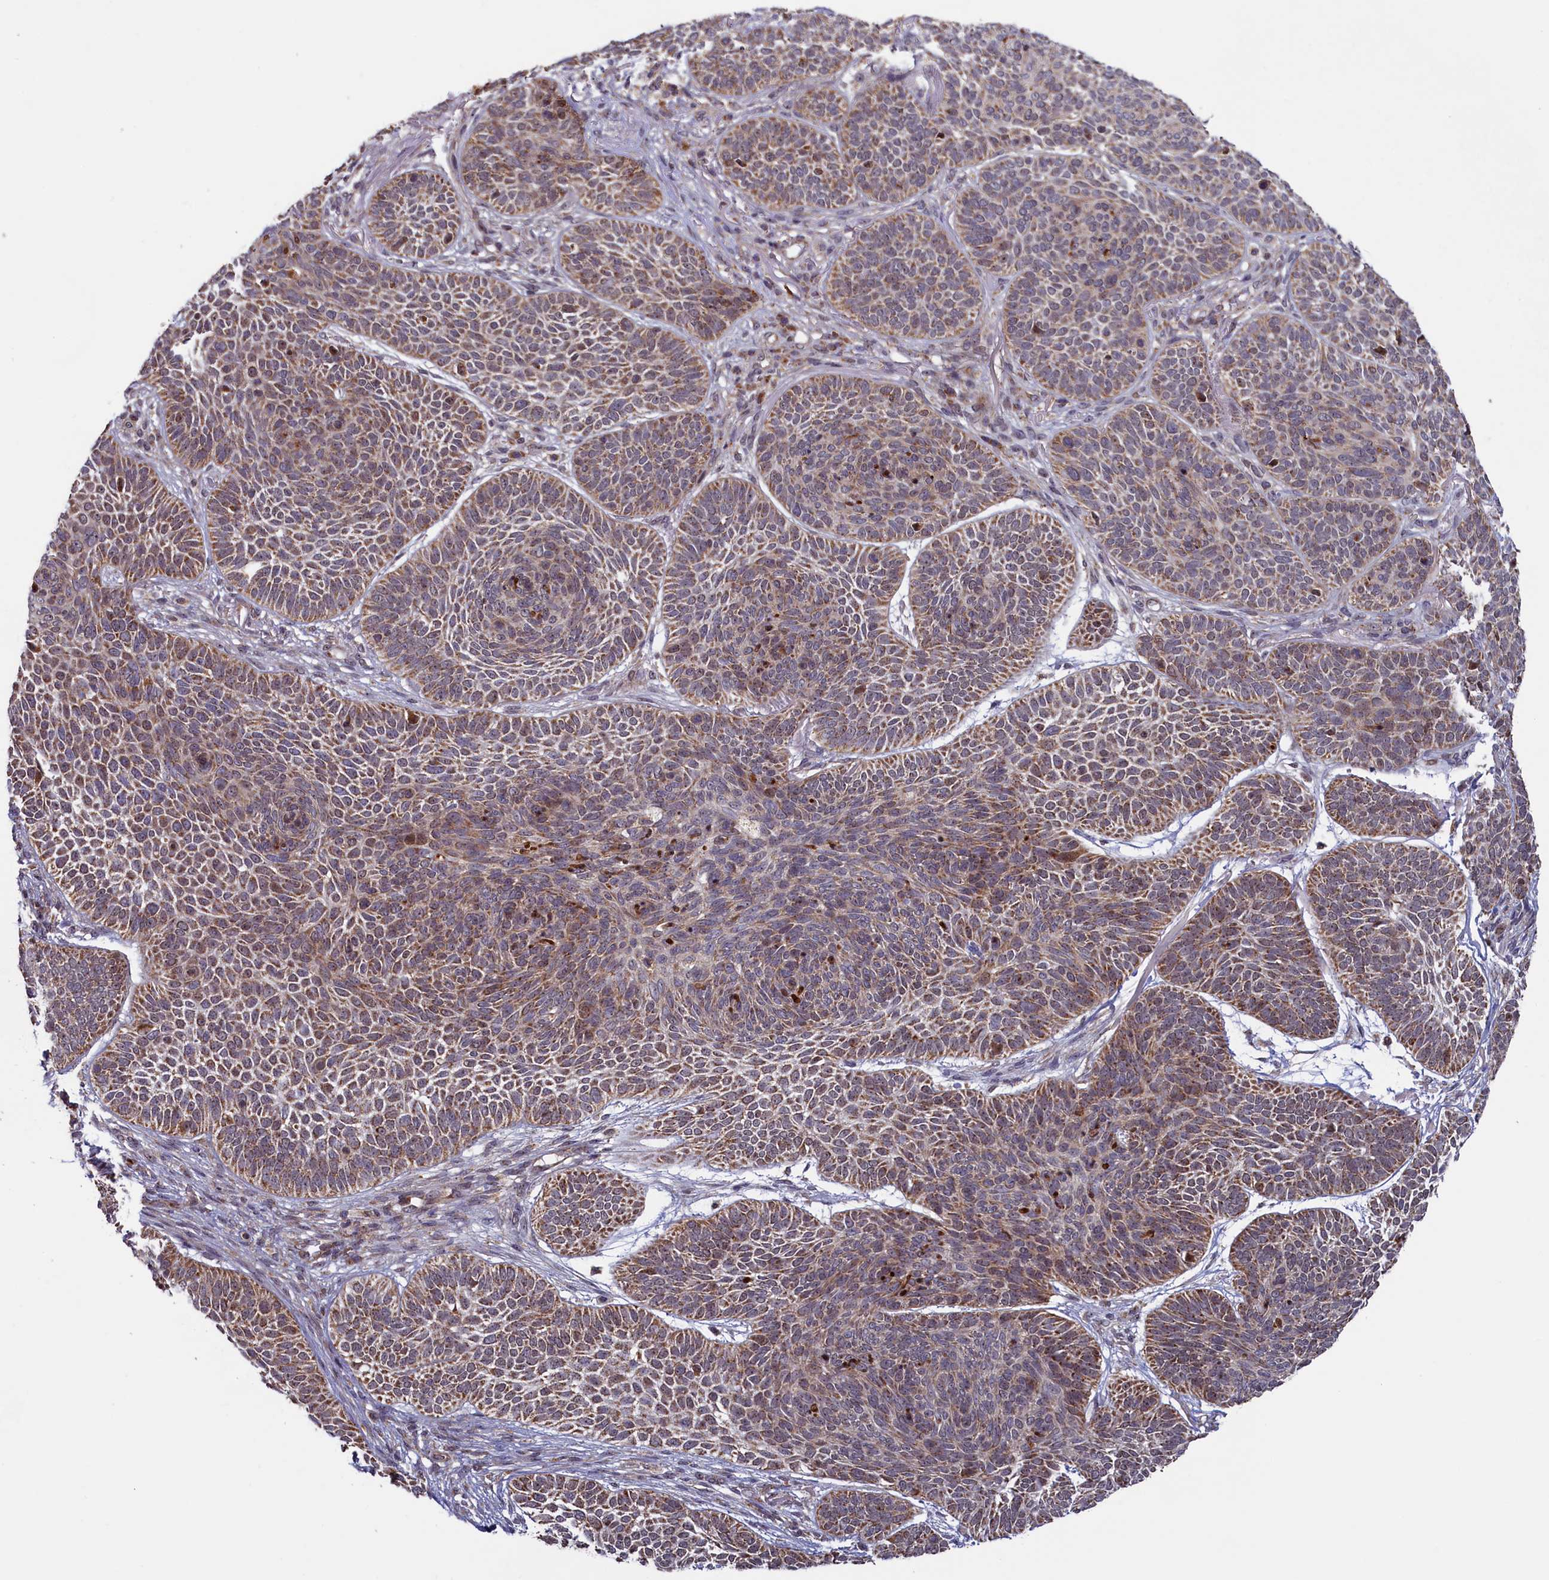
{"staining": {"intensity": "moderate", "quantity": ">75%", "location": "cytoplasmic/membranous"}, "tissue": "skin cancer", "cell_type": "Tumor cells", "image_type": "cancer", "snomed": [{"axis": "morphology", "description": "Basal cell carcinoma"}, {"axis": "topography", "description": "Skin"}], "caption": "Immunohistochemistry of skin cancer displays medium levels of moderate cytoplasmic/membranous staining in approximately >75% of tumor cells. (DAB = brown stain, brightfield microscopy at high magnification).", "gene": "DUS3L", "patient": {"sex": "male", "age": 85}}